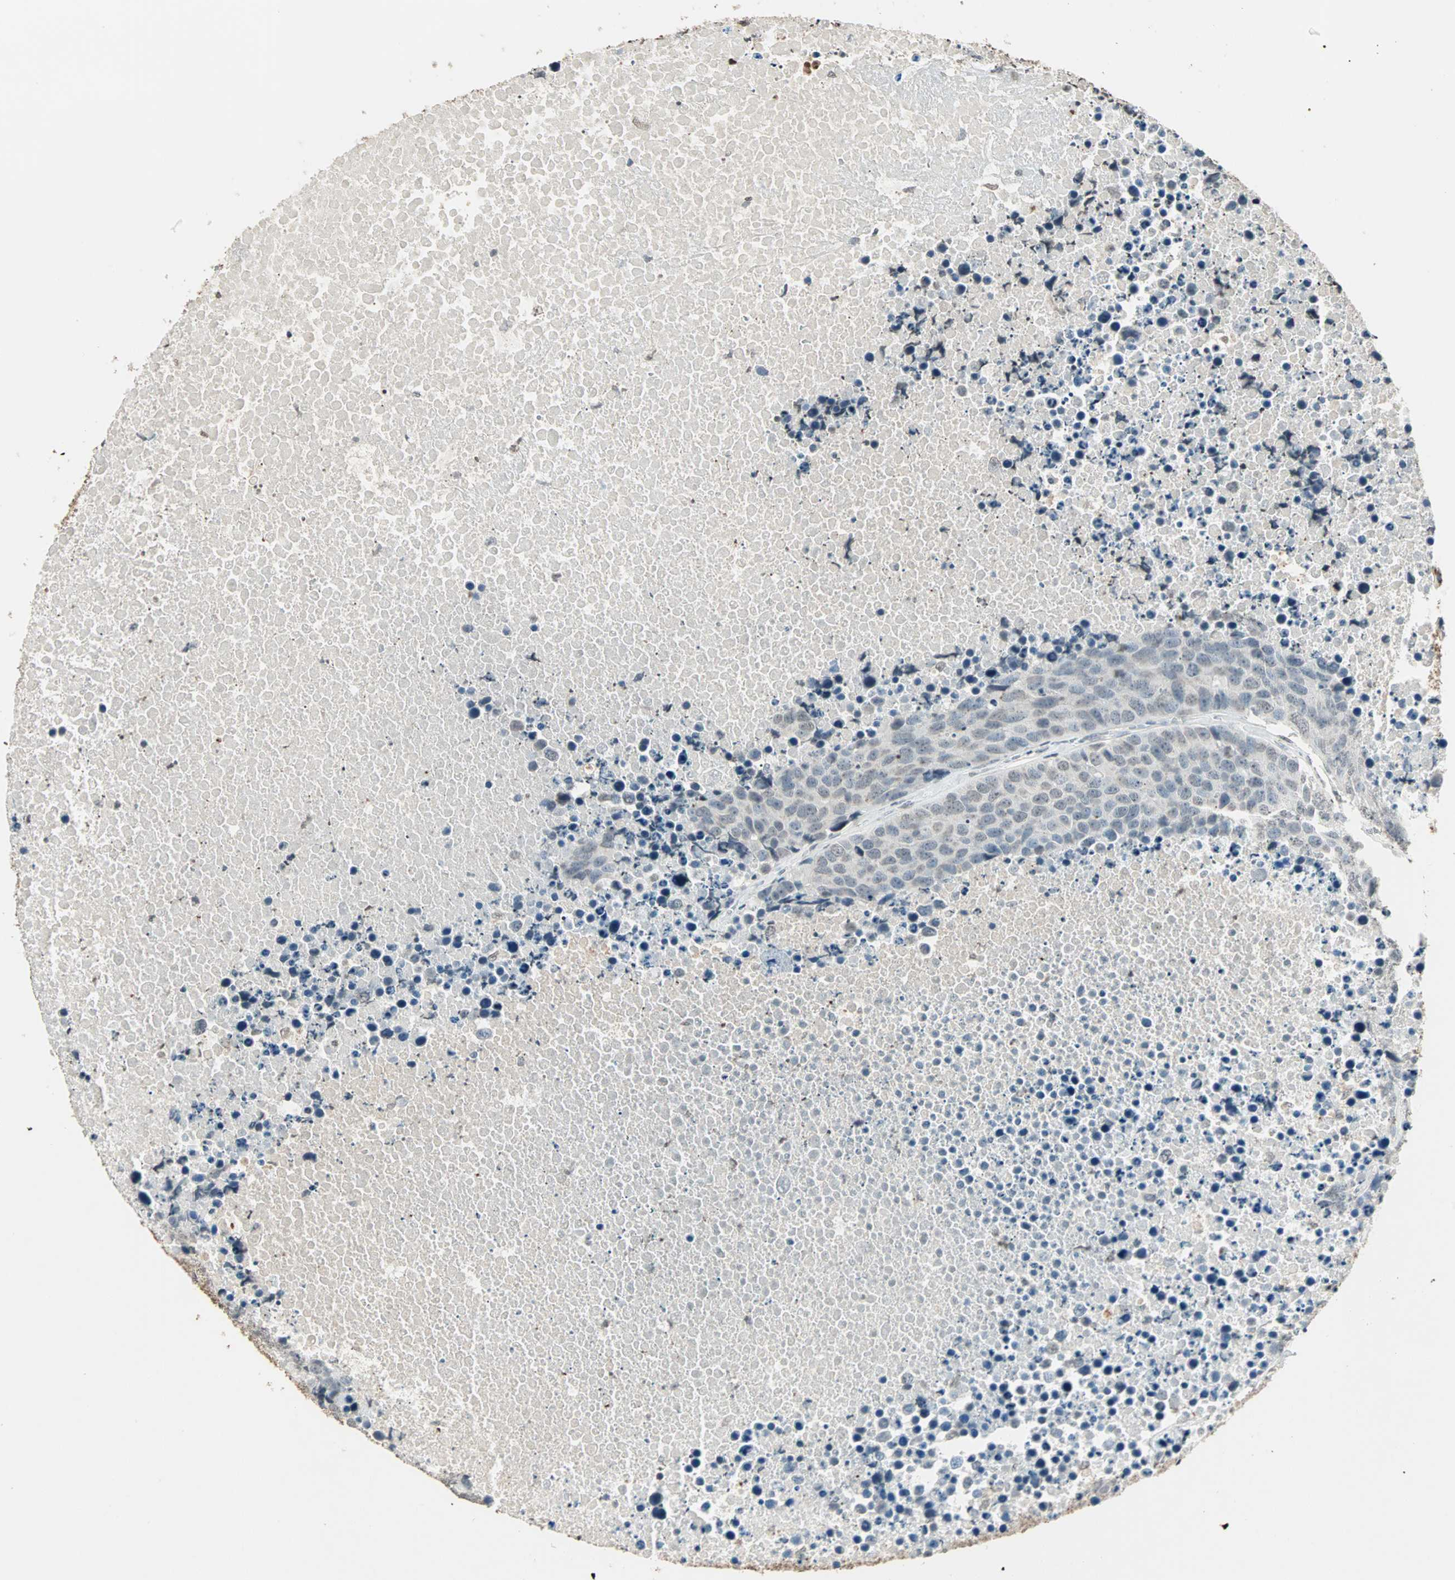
{"staining": {"intensity": "weak", "quantity": "<25%", "location": "nuclear"}, "tissue": "carcinoid", "cell_type": "Tumor cells", "image_type": "cancer", "snomed": [{"axis": "morphology", "description": "Carcinoid, malignant, NOS"}, {"axis": "topography", "description": "Lung"}], "caption": "This image is of carcinoid stained with IHC to label a protein in brown with the nuclei are counter-stained blue. There is no staining in tumor cells. (Brightfield microscopy of DAB immunohistochemistry at high magnification).", "gene": "PRELID1", "patient": {"sex": "male", "age": 60}}